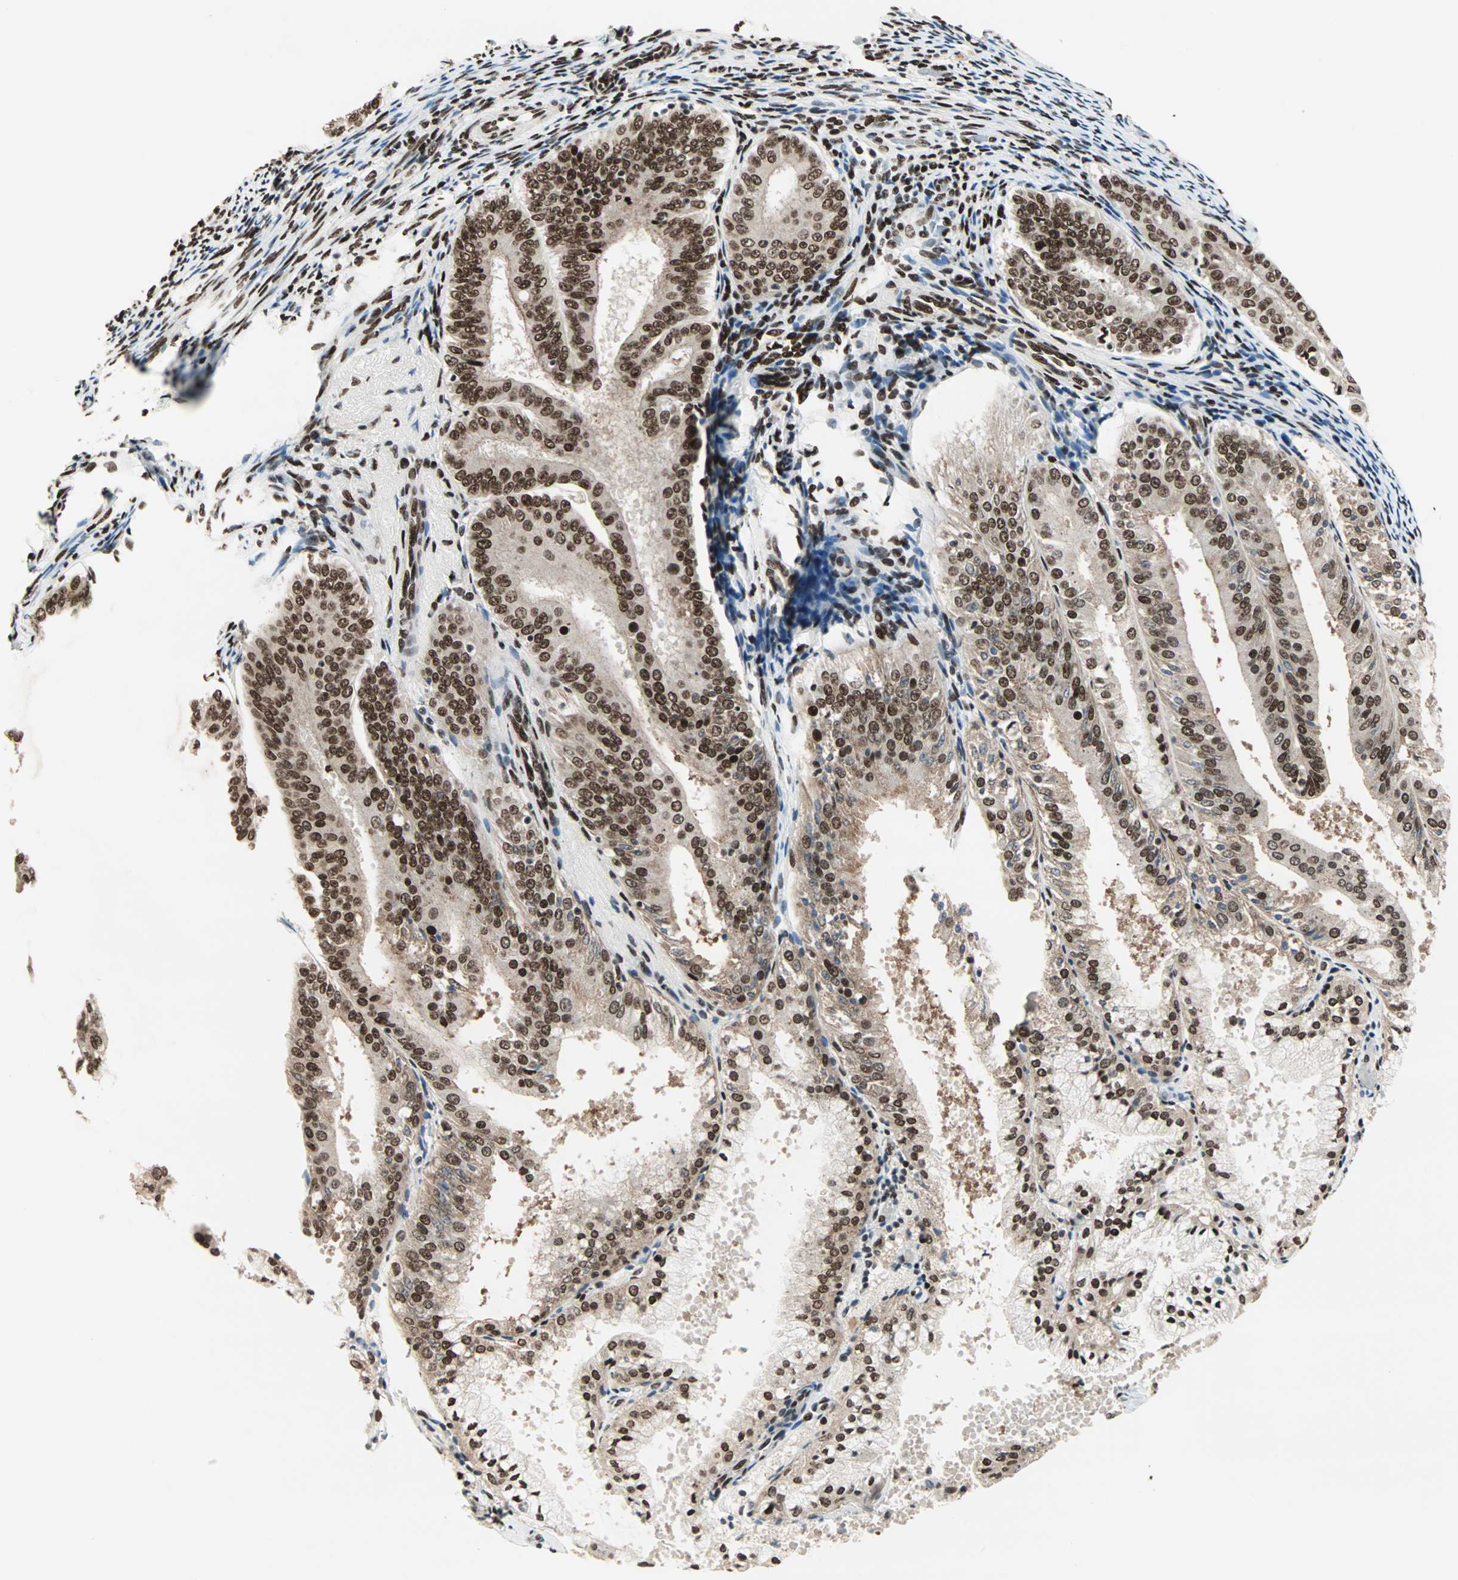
{"staining": {"intensity": "moderate", "quantity": ">75%", "location": "nuclear"}, "tissue": "endometrial cancer", "cell_type": "Tumor cells", "image_type": "cancer", "snomed": [{"axis": "morphology", "description": "Adenocarcinoma, NOS"}, {"axis": "topography", "description": "Endometrium"}], "caption": "IHC of endometrial cancer displays medium levels of moderate nuclear positivity in approximately >75% of tumor cells.", "gene": "BLM", "patient": {"sex": "female", "age": 63}}